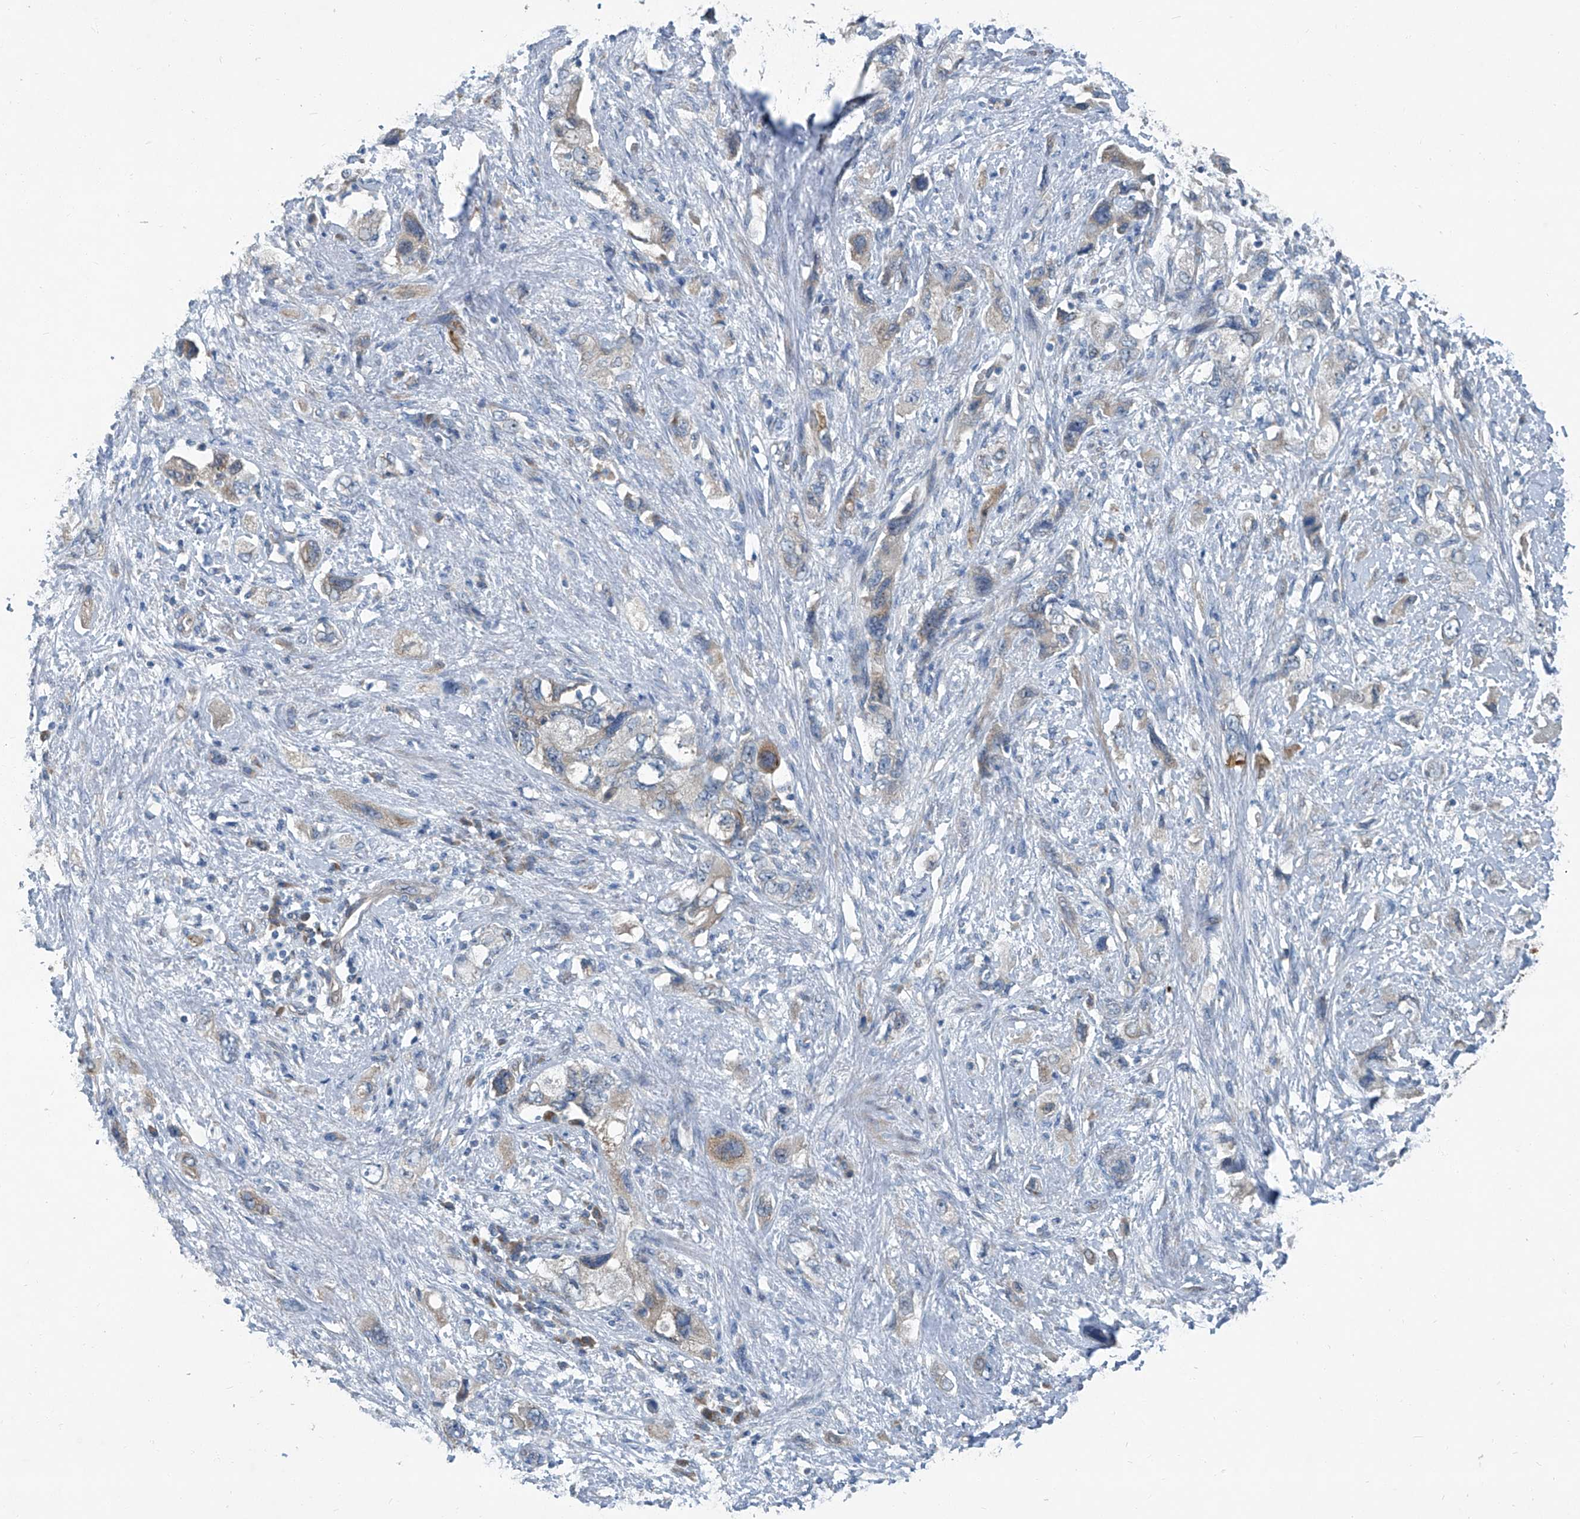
{"staining": {"intensity": "moderate", "quantity": "<25%", "location": "cytoplasmic/membranous"}, "tissue": "pancreatic cancer", "cell_type": "Tumor cells", "image_type": "cancer", "snomed": [{"axis": "morphology", "description": "Adenocarcinoma, NOS"}, {"axis": "topography", "description": "Pancreas"}], "caption": "Pancreatic adenocarcinoma tissue demonstrates moderate cytoplasmic/membranous staining in about <25% of tumor cells, visualized by immunohistochemistry. (DAB (3,3'-diaminobenzidine) IHC with brightfield microscopy, high magnification).", "gene": "SLC26A11", "patient": {"sex": "female", "age": 73}}